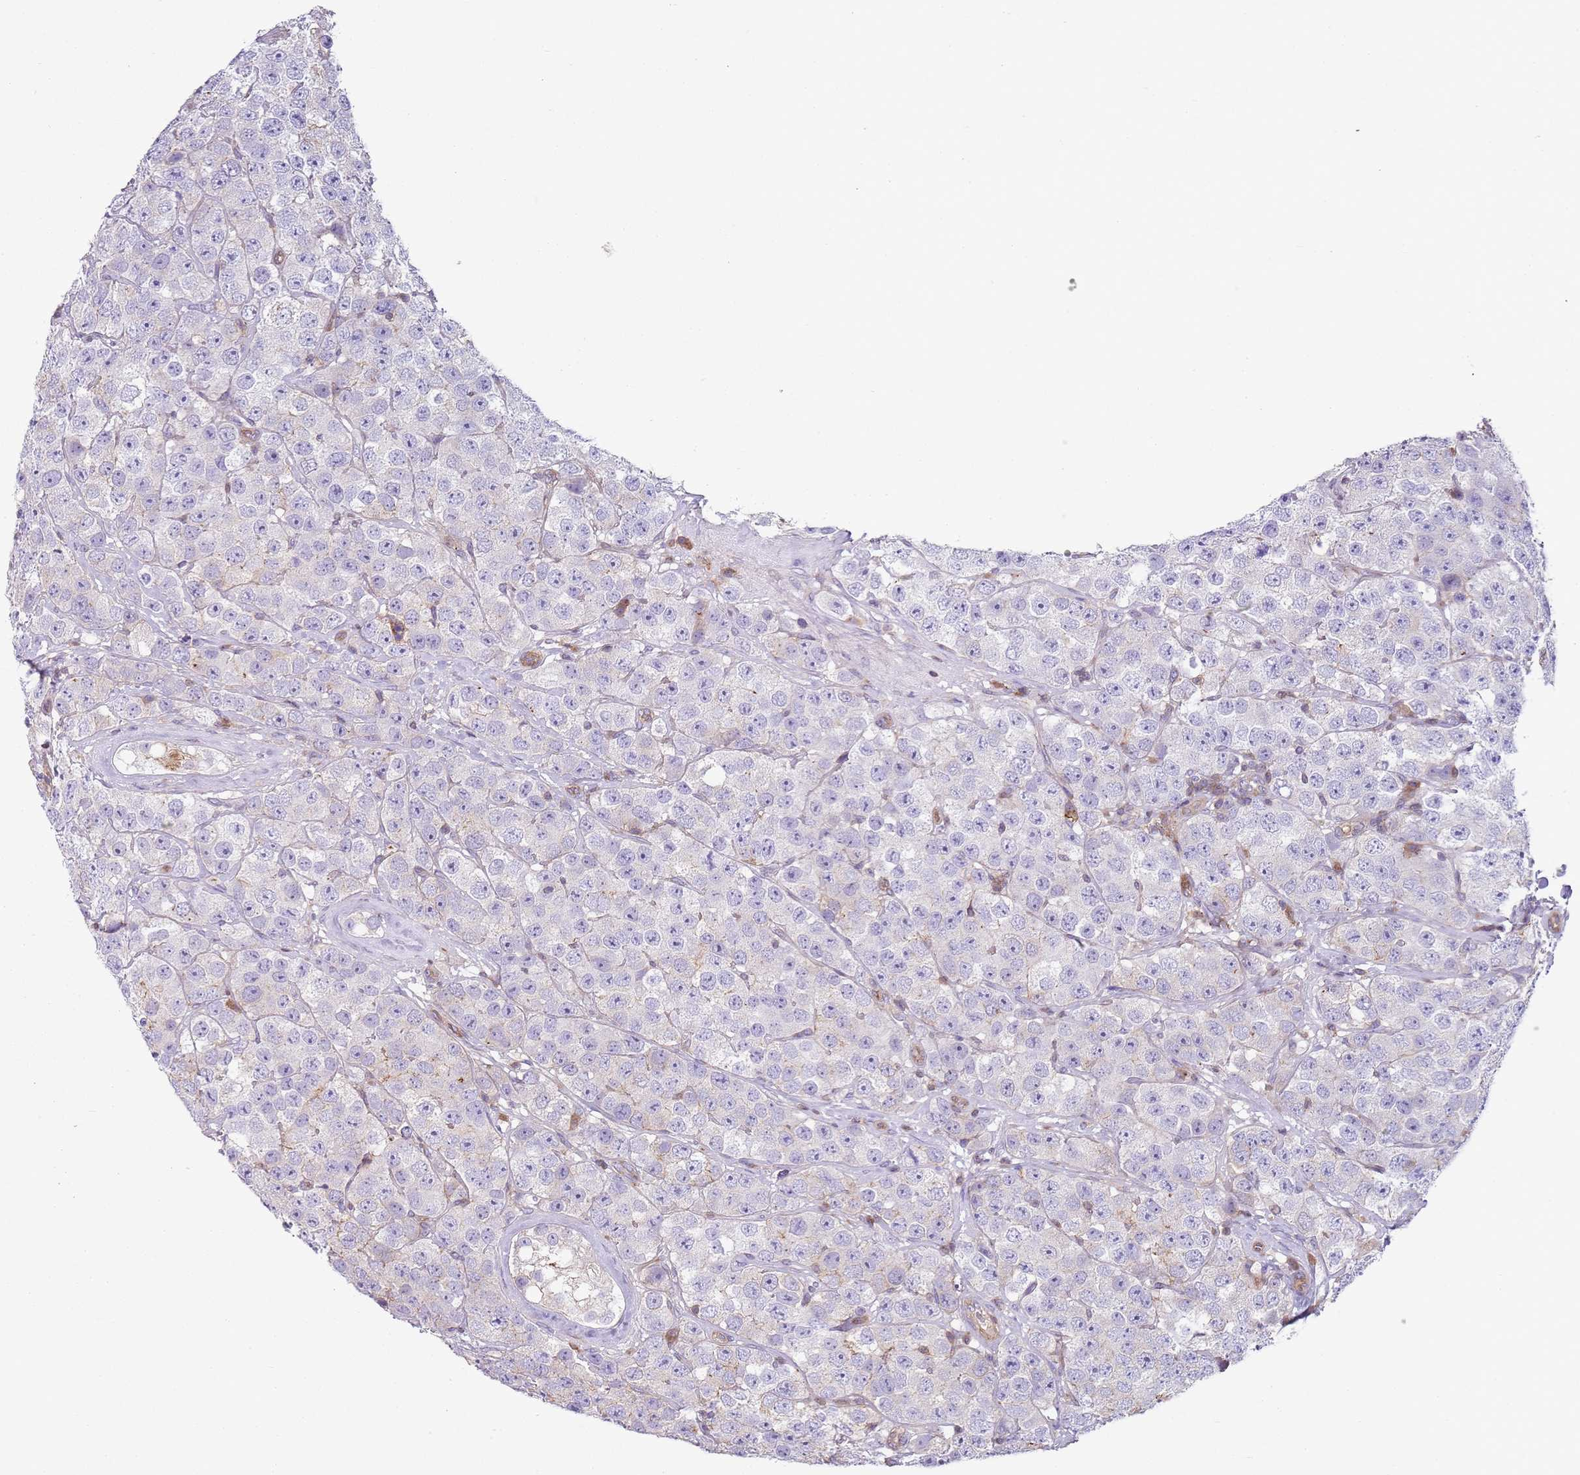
{"staining": {"intensity": "negative", "quantity": "none", "location": "none"}, "tissue": "testis cancer", "cell_type": "Tumor cells", "image_type": "cancer", "snomed": [{"axis": "morphology", "description": "Seminoma, NOS"}, {"axis": "topography", "description": "Testis"}], "caption": "Photomicrograph shows no significant protein positivity in tumor cells of seminoma (testis). (DAB immunohistochemistry (IHC), high magnification).", "gene": "GNAI3", "patient": {"sex": "male", "age": 28}}